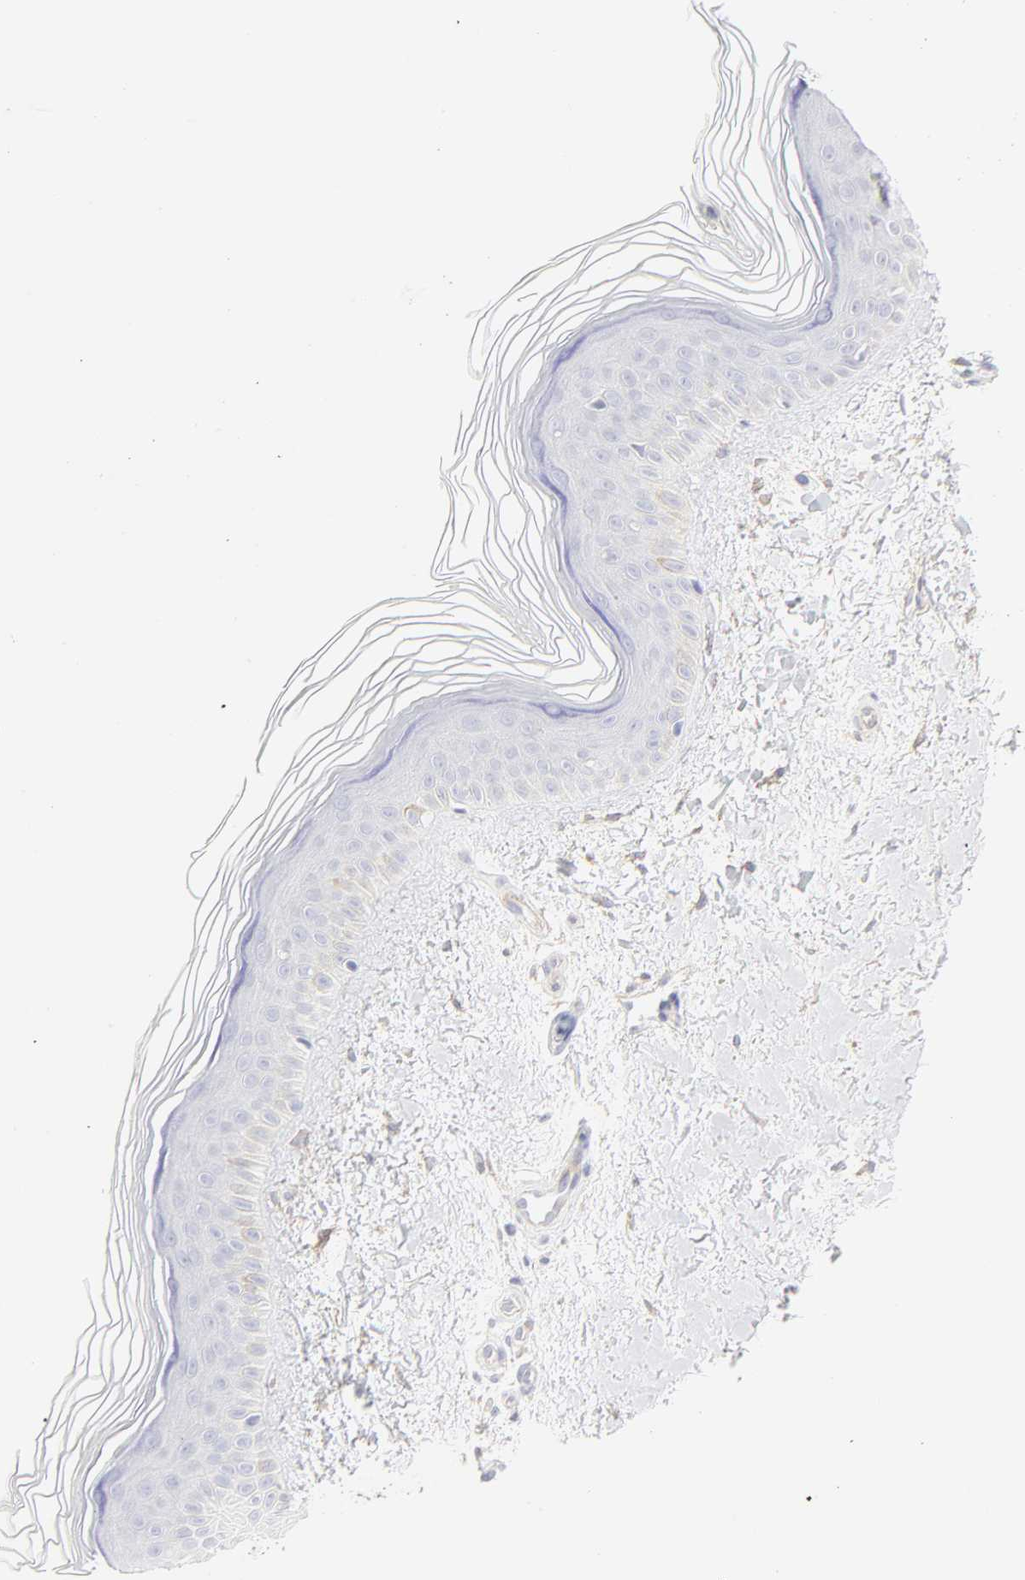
{"staining": {"intensity": "negative", "quantity": "none", "location": "none"}, "tissue": "skin", "cell_type": "Fibroblasts", "image_type": "normal", "snomed": [{"axis": "morphology", "description": "Normal tissue, NOS"}, {"axis": "topography", "description": "Skin"}], "caption": "Micrograph shows no significant protein positivity in fibroblasts of unremarkable skin.", "gene": "ITGA5", "patient": {"sex": "female", "age": 19}}